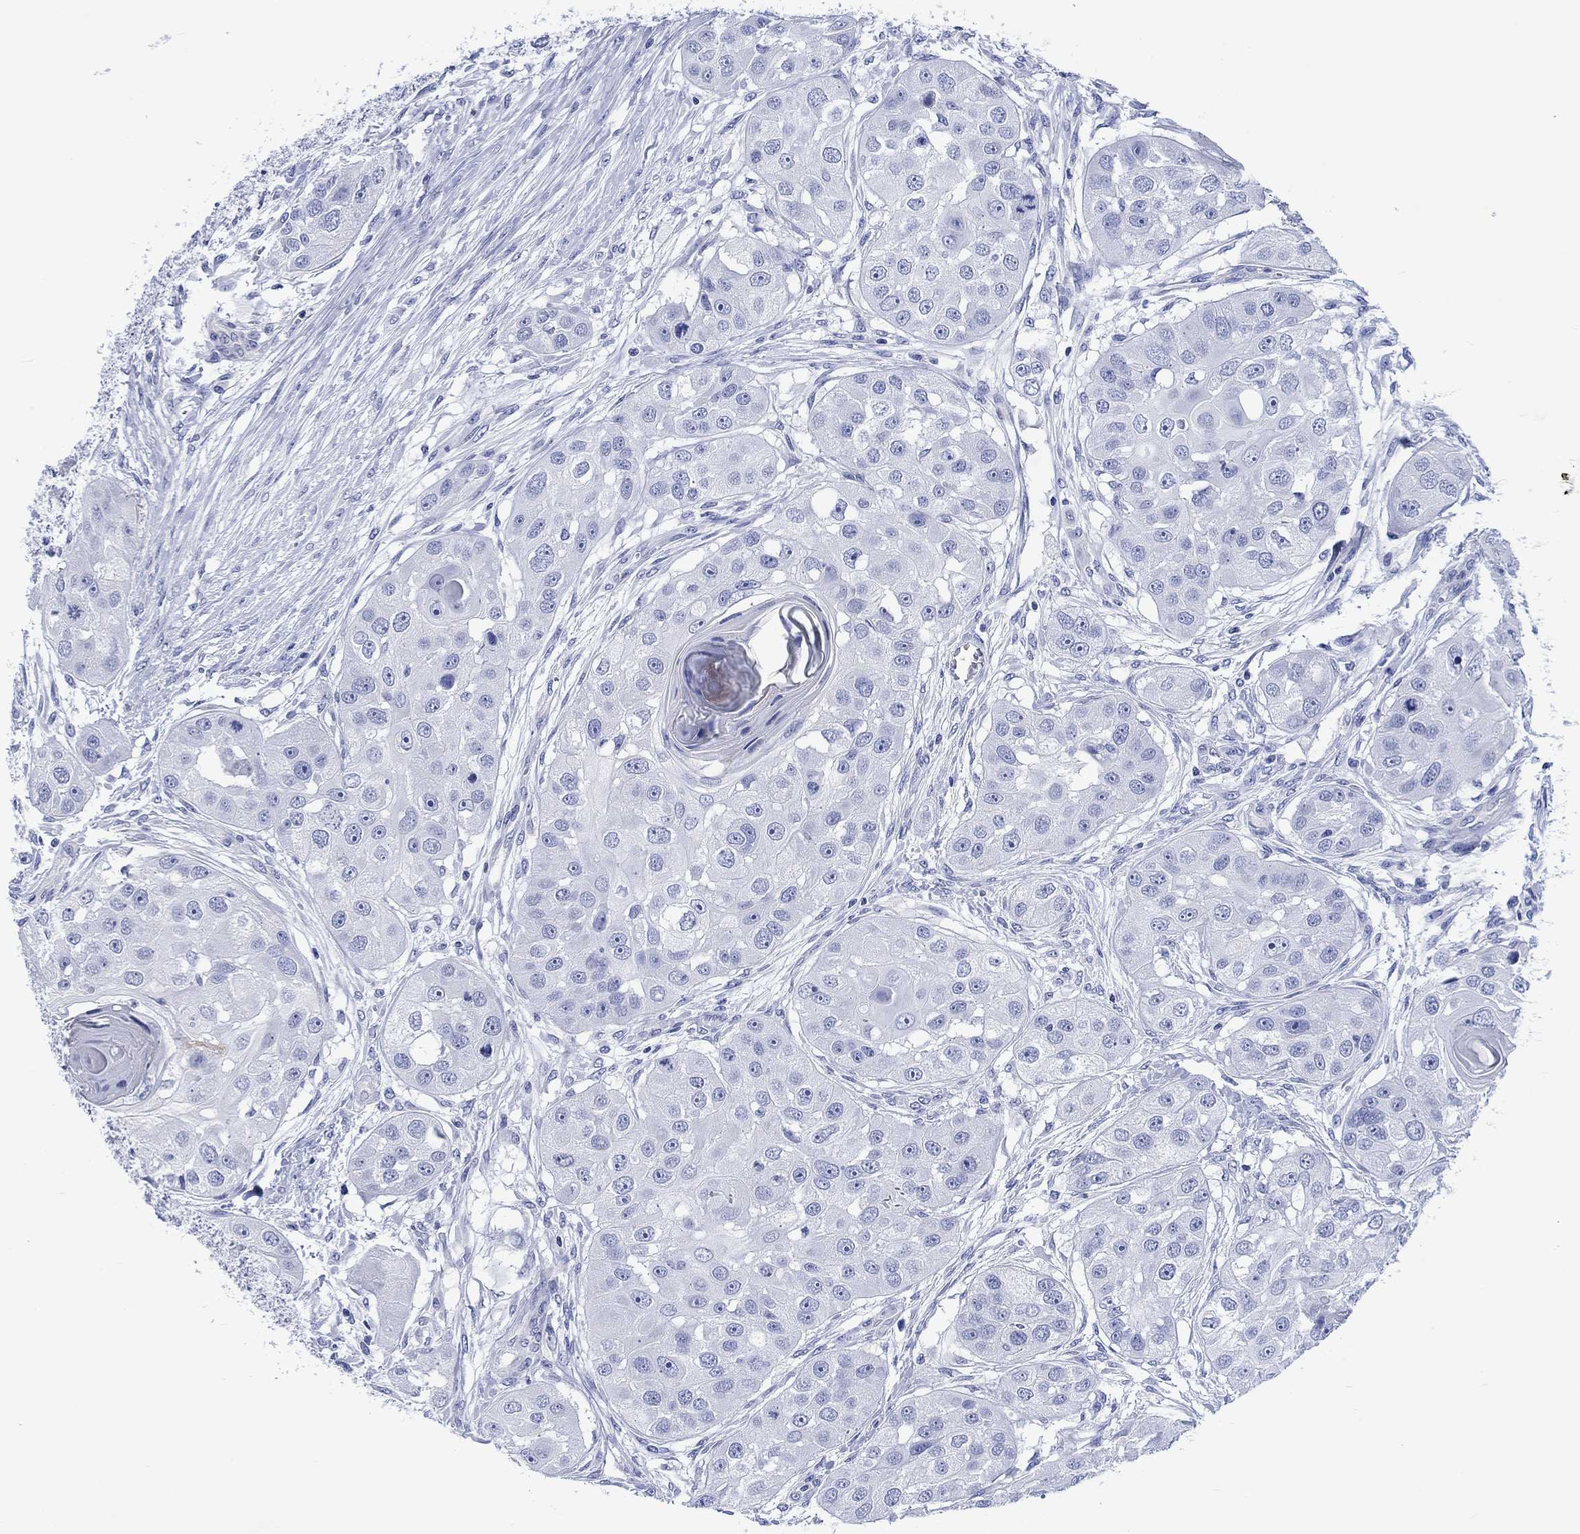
{"staining": {"intensity": "negative", "quantity": "none", "location": "none"}, "tissue": "head and neck cancer", "cell_type": "Tumor cells", "image_type": "cancer", "snomed": [{"axis": "morphology", "description": "Normal tissue, NOS"}, {"axis": "morphology", "description": "Squamous cell carcinoma, NOS"}, {"axis": "topography", "description": "Skeletal muscle"}, {"axis": "topography", "description": "Head-Neck"}], "caption": "This is a photomicrograph of IHC staining of squamous cell carcinoma (head and neck), which shows no staining in tumor cells.", "gene": "CACNG3", "patient": {"sex": "male", "age": 51}}